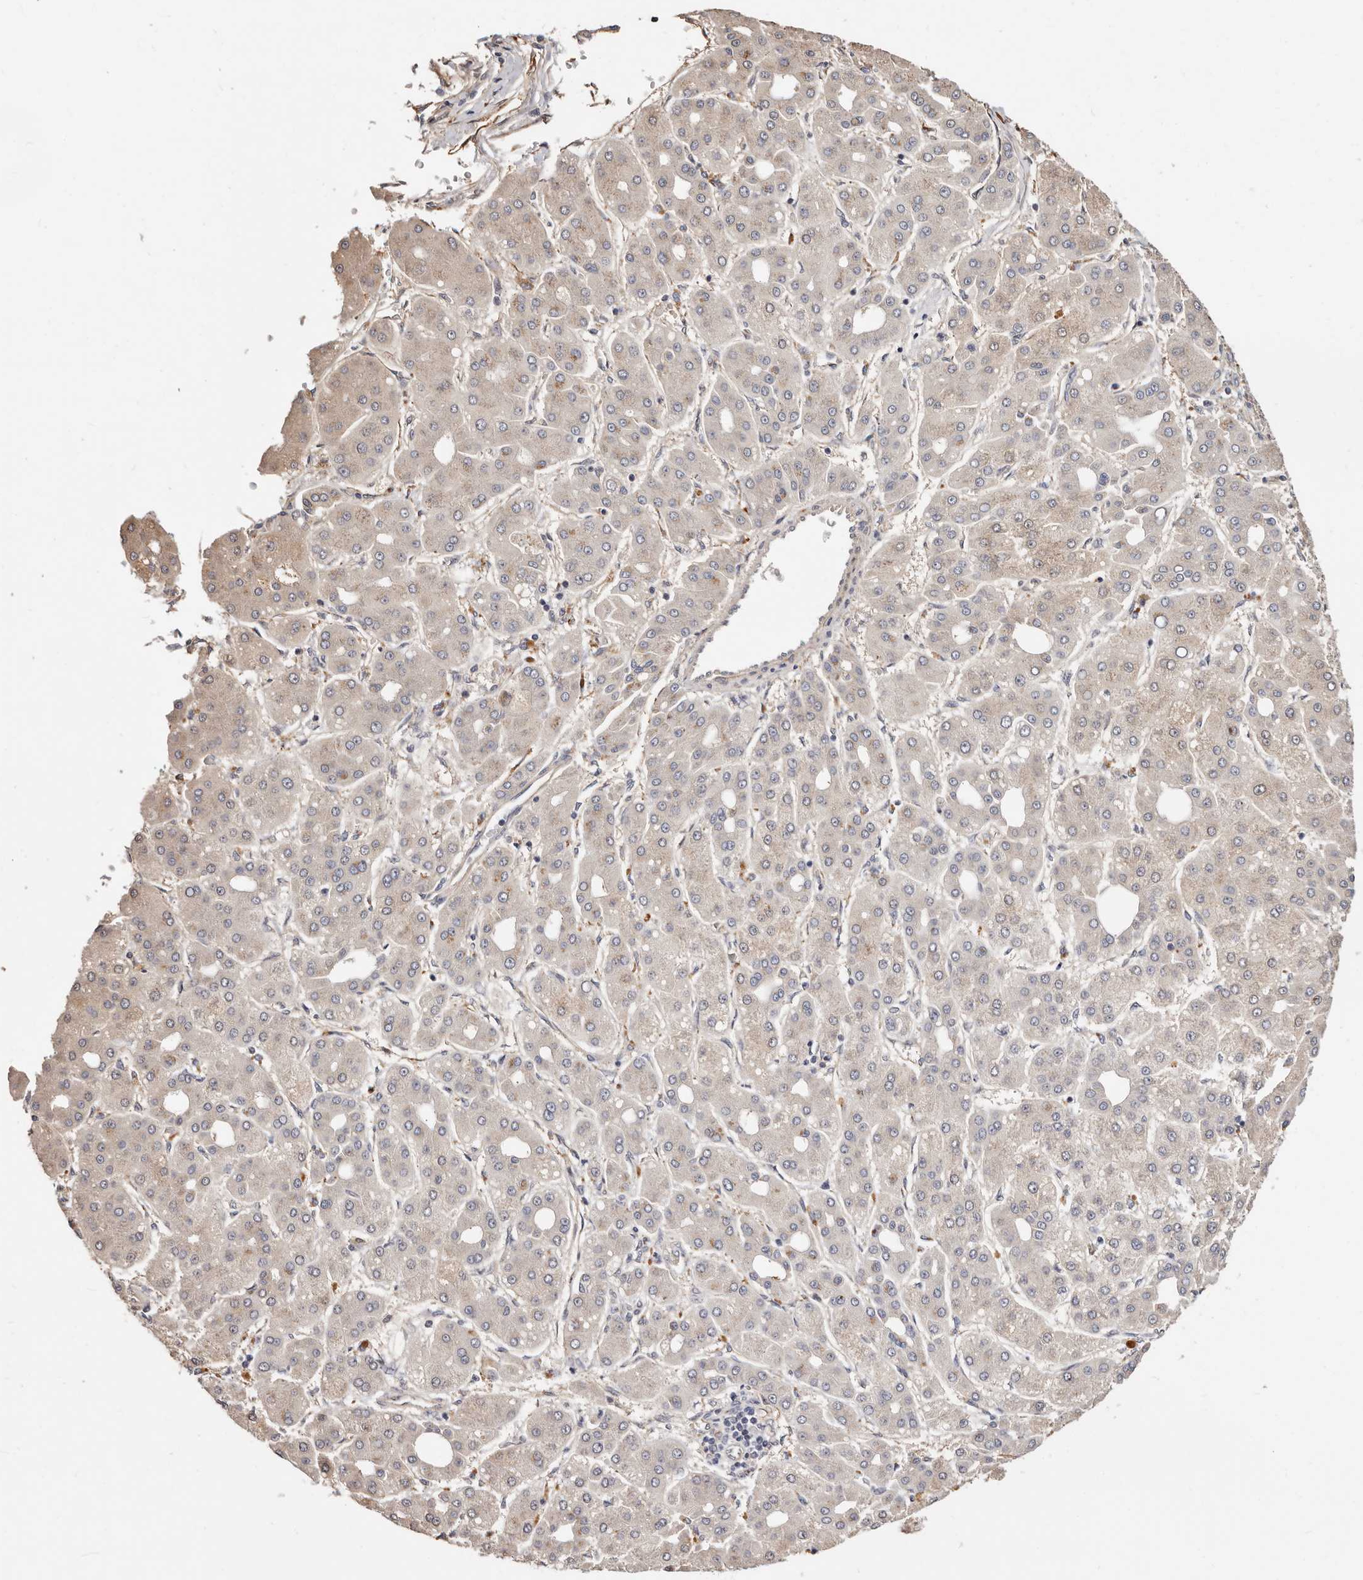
{"staining": {"intensity": "weak", "quantity": "<25%", "location": "cytoplasmic/membranous"}, "tissue": "liver cancer", "cell_type": "Tumor cells", "image_type": "cancer", "snomed": [{"axis": "morphology", "description": "Carcinoma, Hepatocellular, NOS"}, {"axis": "topography", "description": "Liver"}], "caption": "A histopathology image of liver cancer stained for a protein reveals no brown staining in tumor cells. Brightfield microscopy of immunohistochemistry stained with DAB (3,3'-diaminobenzidine) (brown) and hematoxylin (blue), captured at high magnification.", "gene": "TRIP13", "patient": {"sex": "male", "age": 65}}